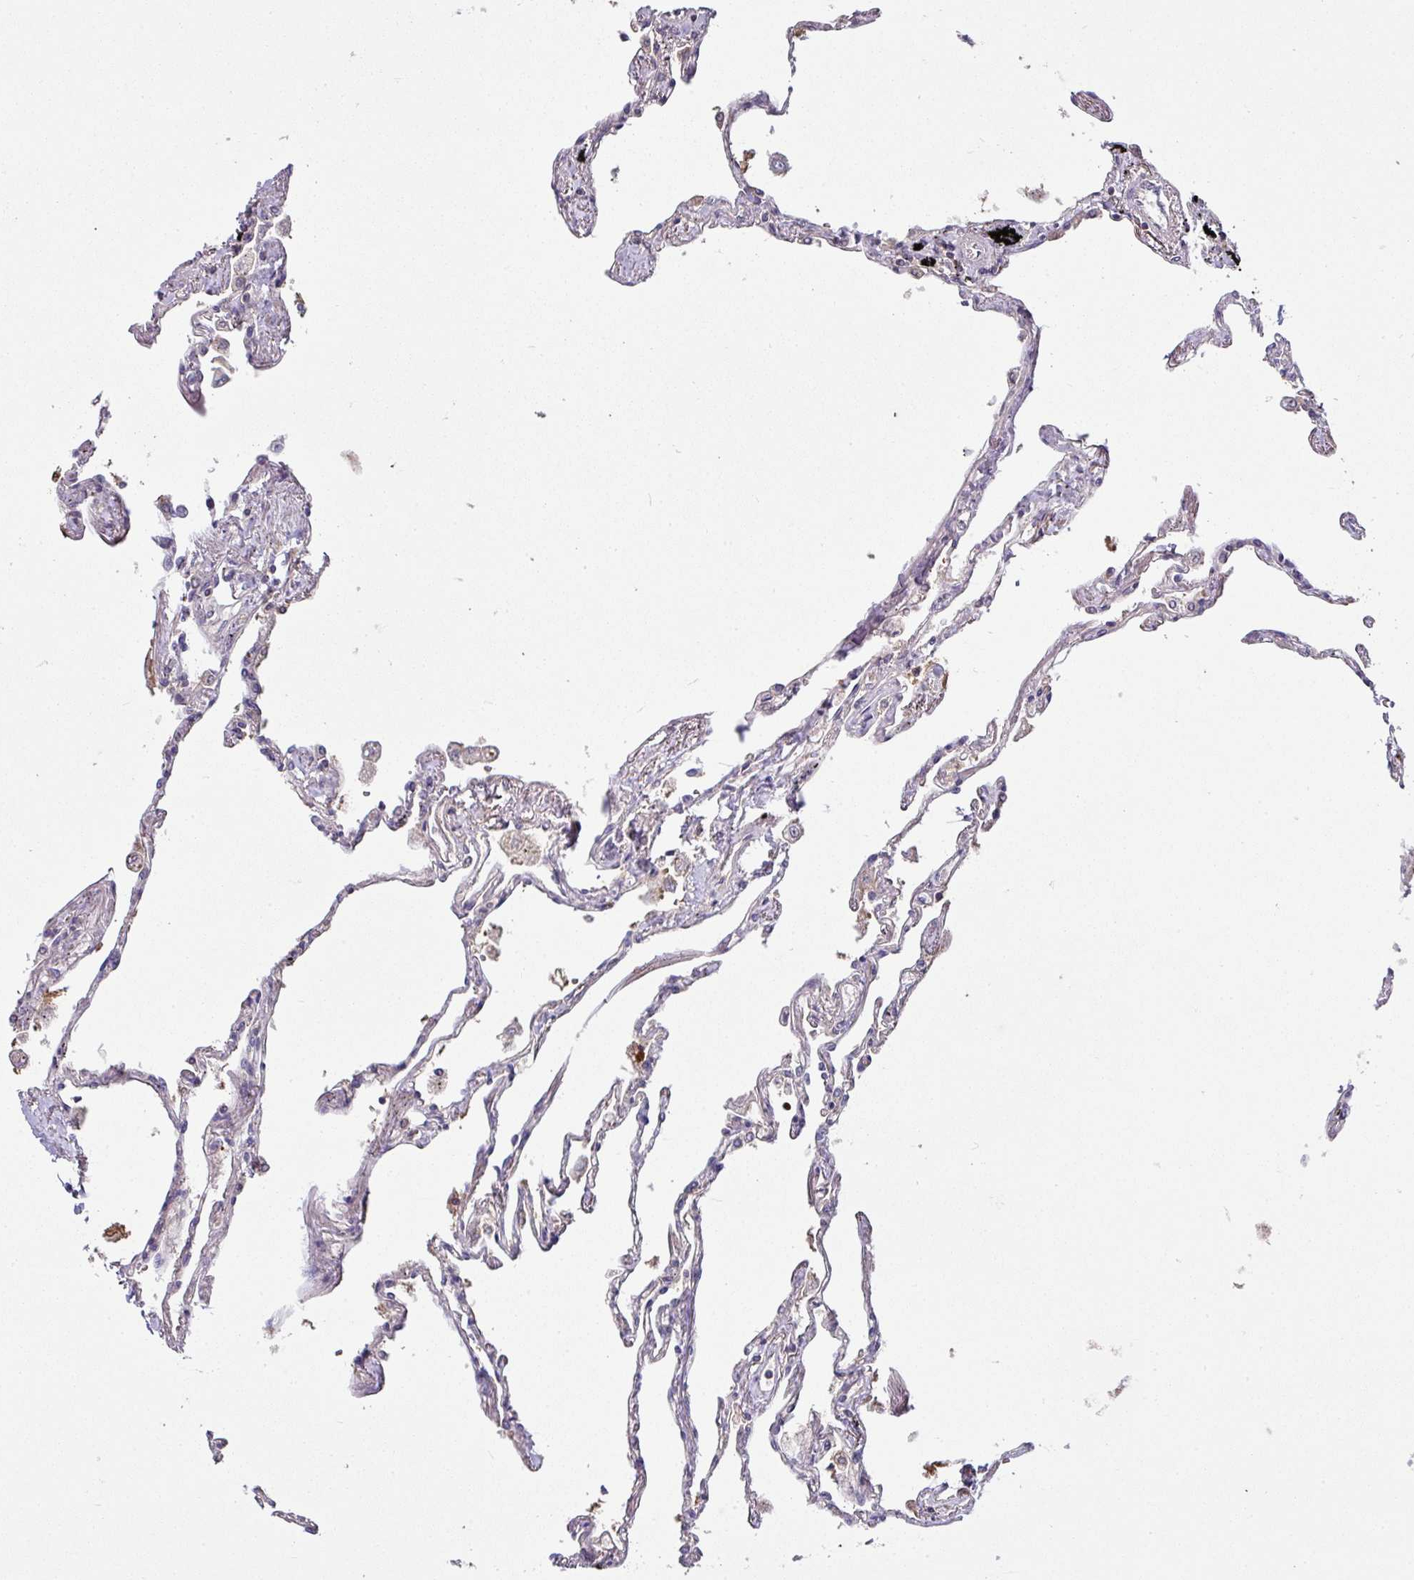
{"staining": {"intensity": "moderate", "quantity": "<25%", "location": "cytoplasmic/membranous"}, "tissue": "lung", "cell_type": "Alveolar cells", "image_type": "normal", "snomed": [{"axis": "morphology", "description": "Normal tissue, NOS"}, {"axis": "topography", "description": "Lung"}], "caption": "Lung stained with IHC reveals moderate cytoplasmic/membranous expression in approximately <25% of alveolar cells.", "gene": "SLAMF6", "patient": {"sex": "female", "age": 67}}